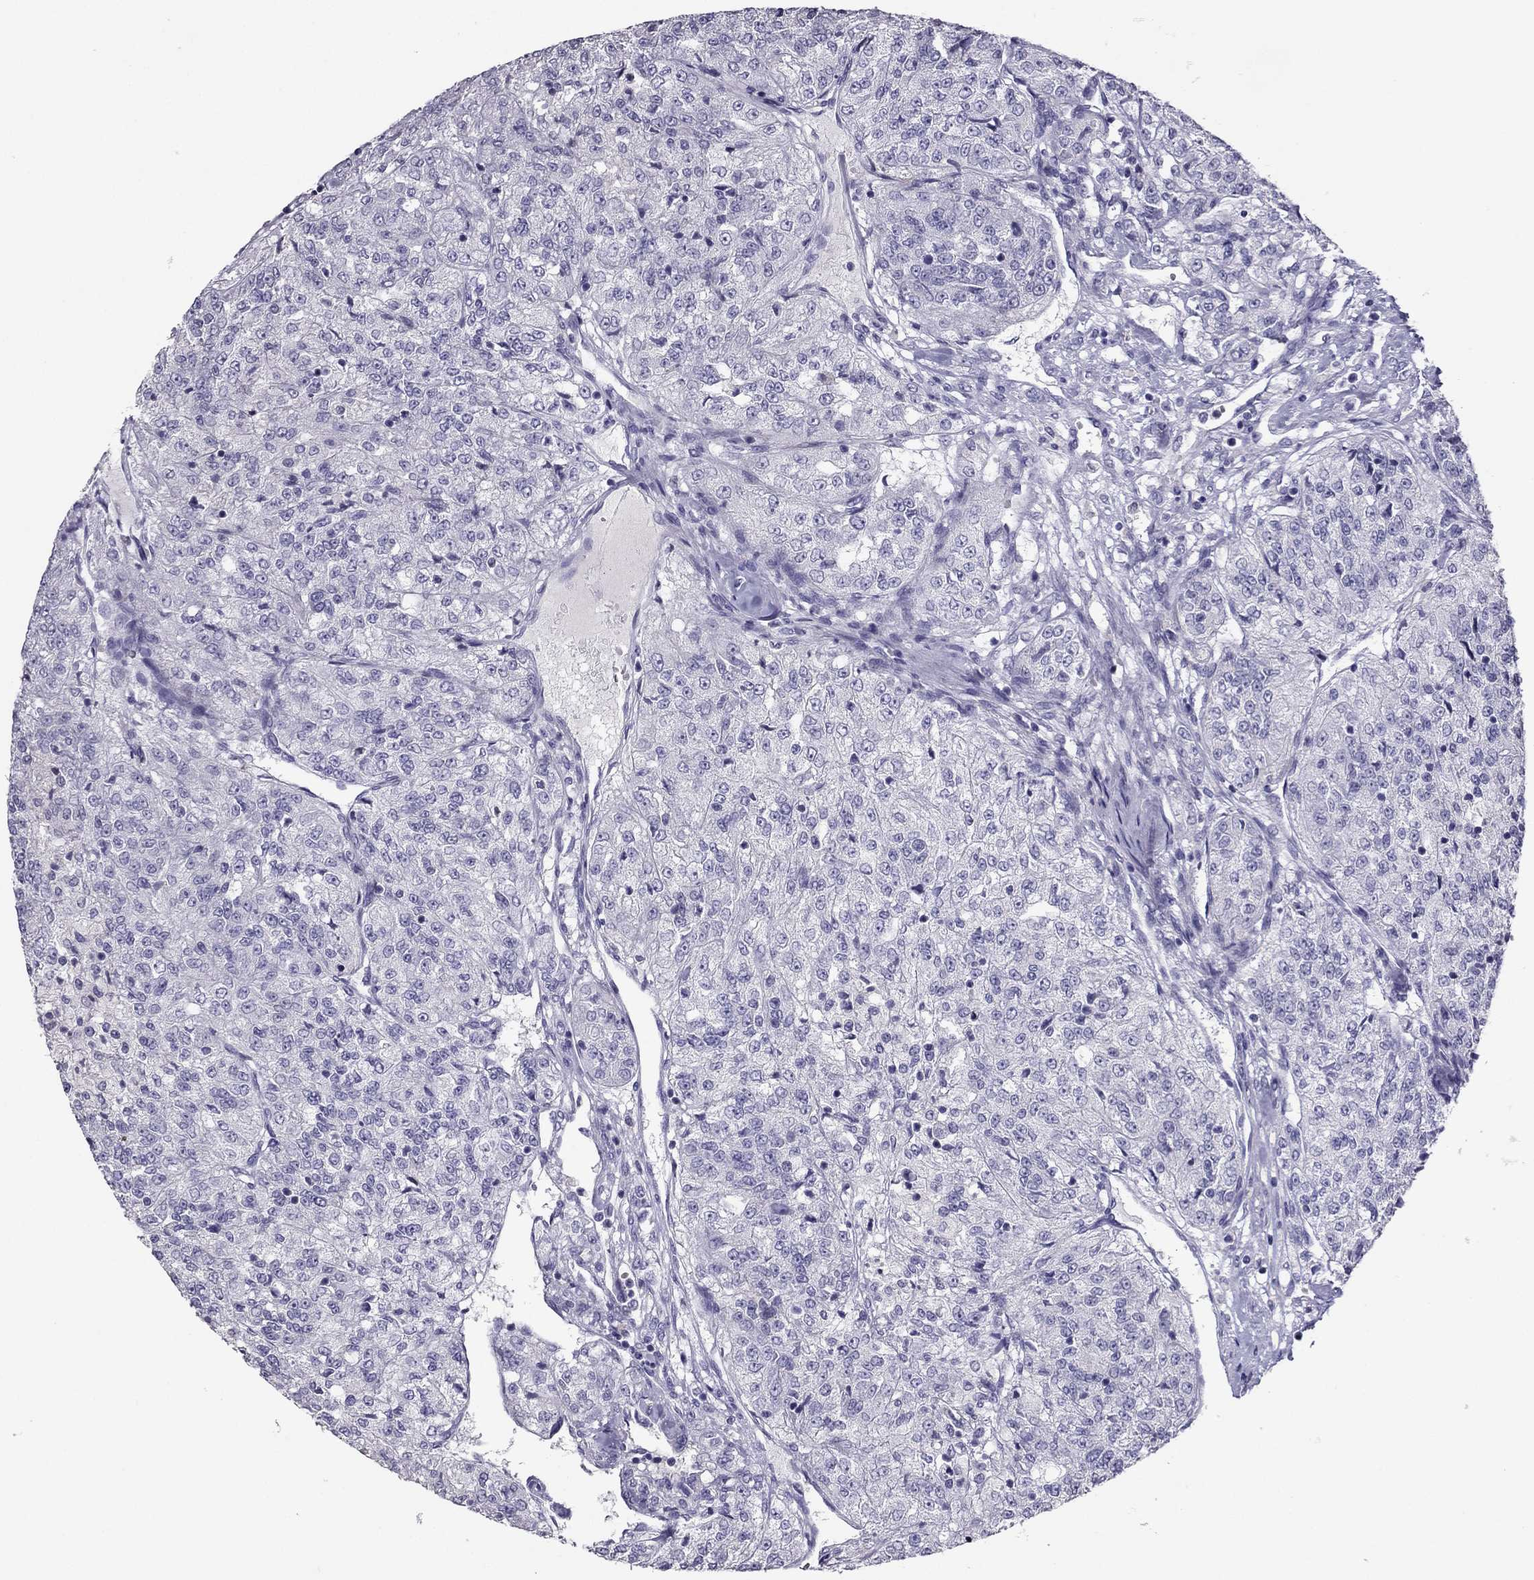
{"staining": {"intensity": "negative", "quantity": "none", "location": "none"}, "tissue": "renal cancer", "cell_type": "Tumor cells", "image_type": "cancer", "snomed": [{"axis": "morphology", "description": "Adenocarcinoma, NOS"}, {"axis": "topography", "description": "Kidney"}], "caption": "Photomicrograph shows no significant protein expression in tumor cells of renal cancer.", "gene": "RGS8", "patient": {"sex": "female", "age": 63}}